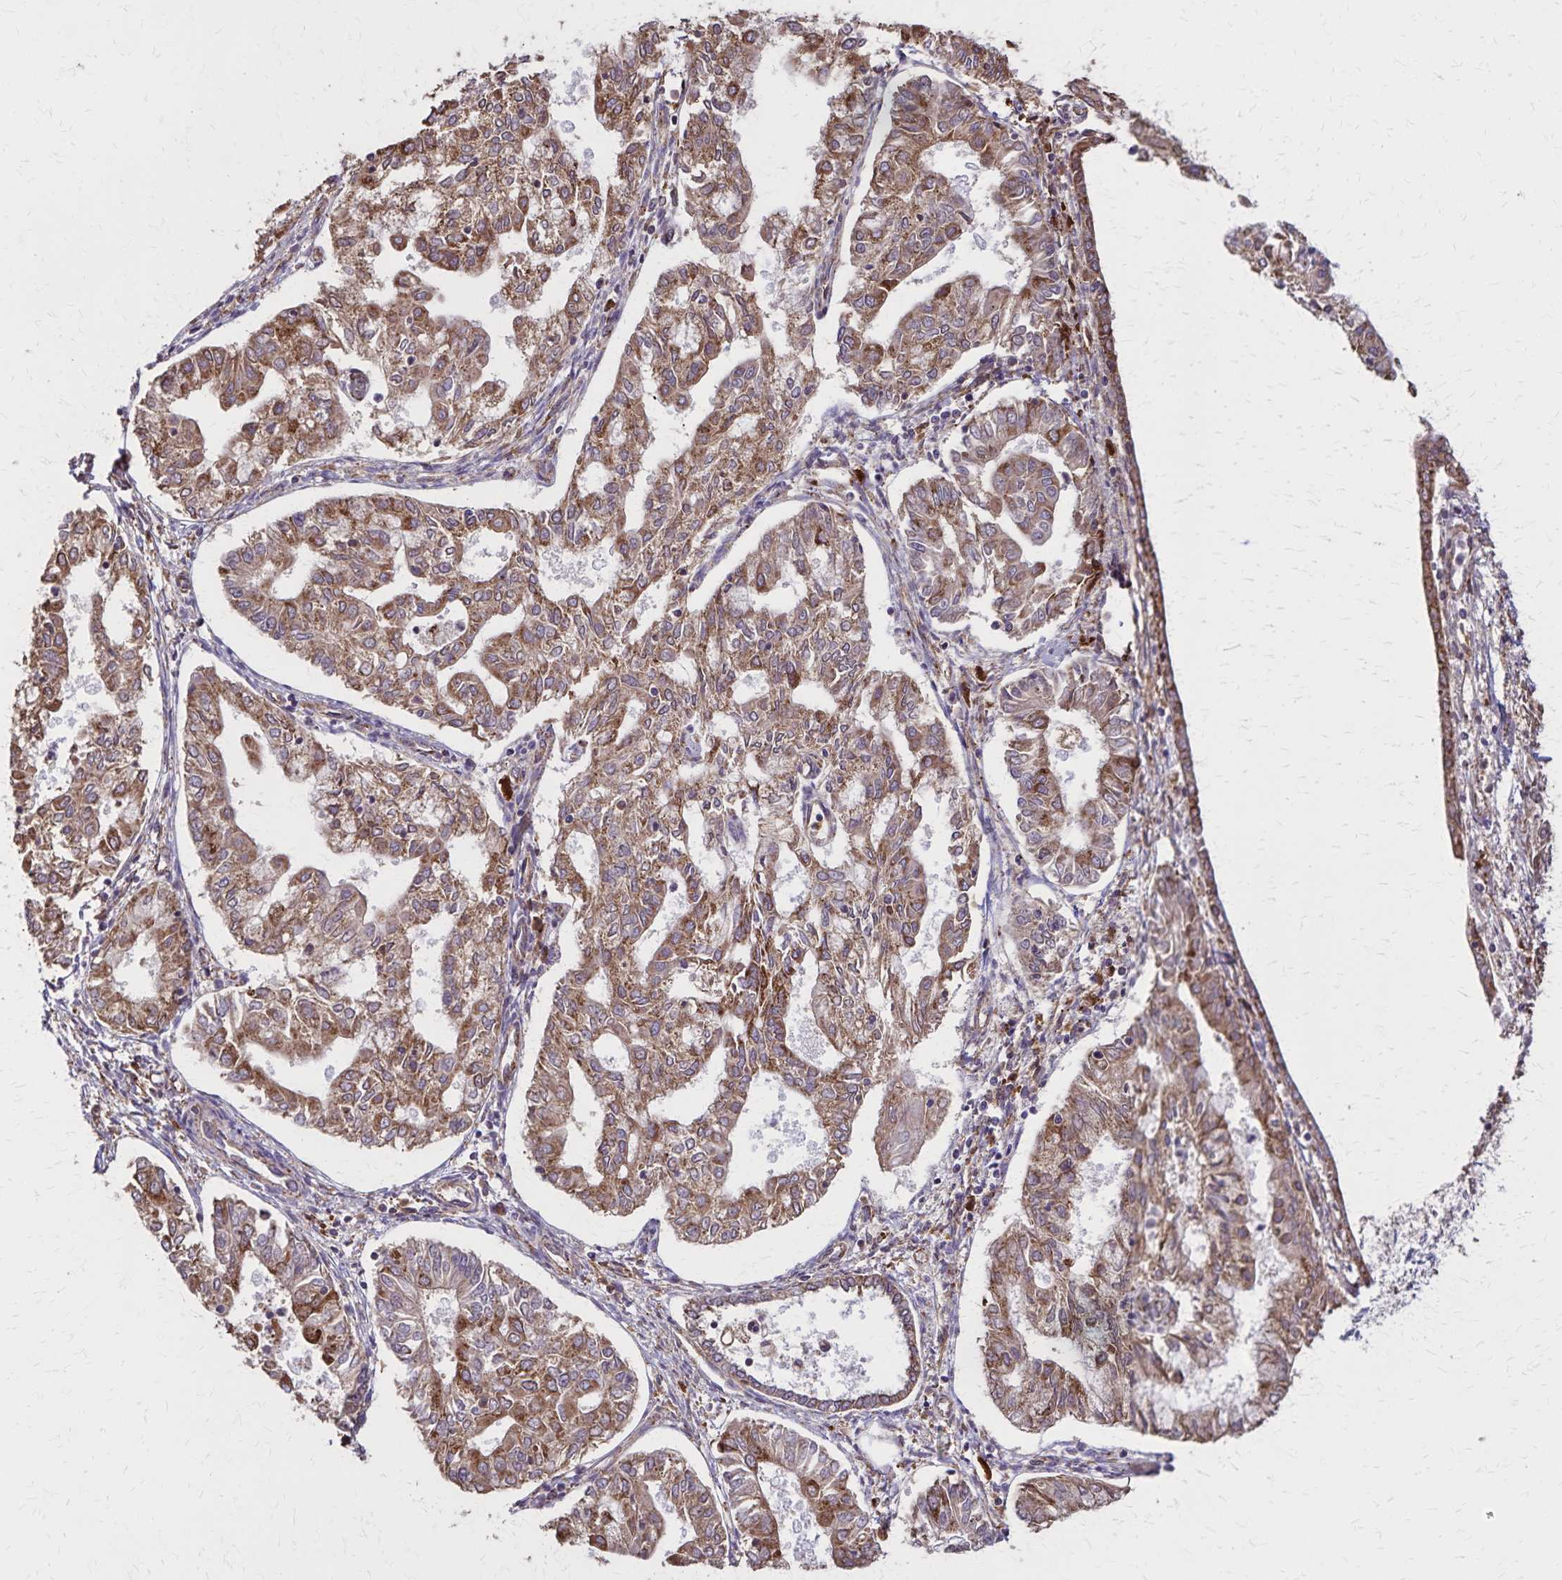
{"staining": {"intensity": "moderate", "quantity": ">75%", "location": "cytoplasmic/membranous"}, "tissue": "endometrial cancer", "cell_type": "Tumor cells", "image_type": "cancer", "snomed": [{"axis": "morphology", "description": "Adenocarcinoma, NOS"}, {"axis": "topography", "description": "Endometrium"}], "caption": "Endometrial cancer stained for a protein (brown) displays moderate cytoplasmic/membranous positive staining in about >75% of tumor cells.", "gene": "RNF10", "patient": {"sex": "female", "age": 68}}